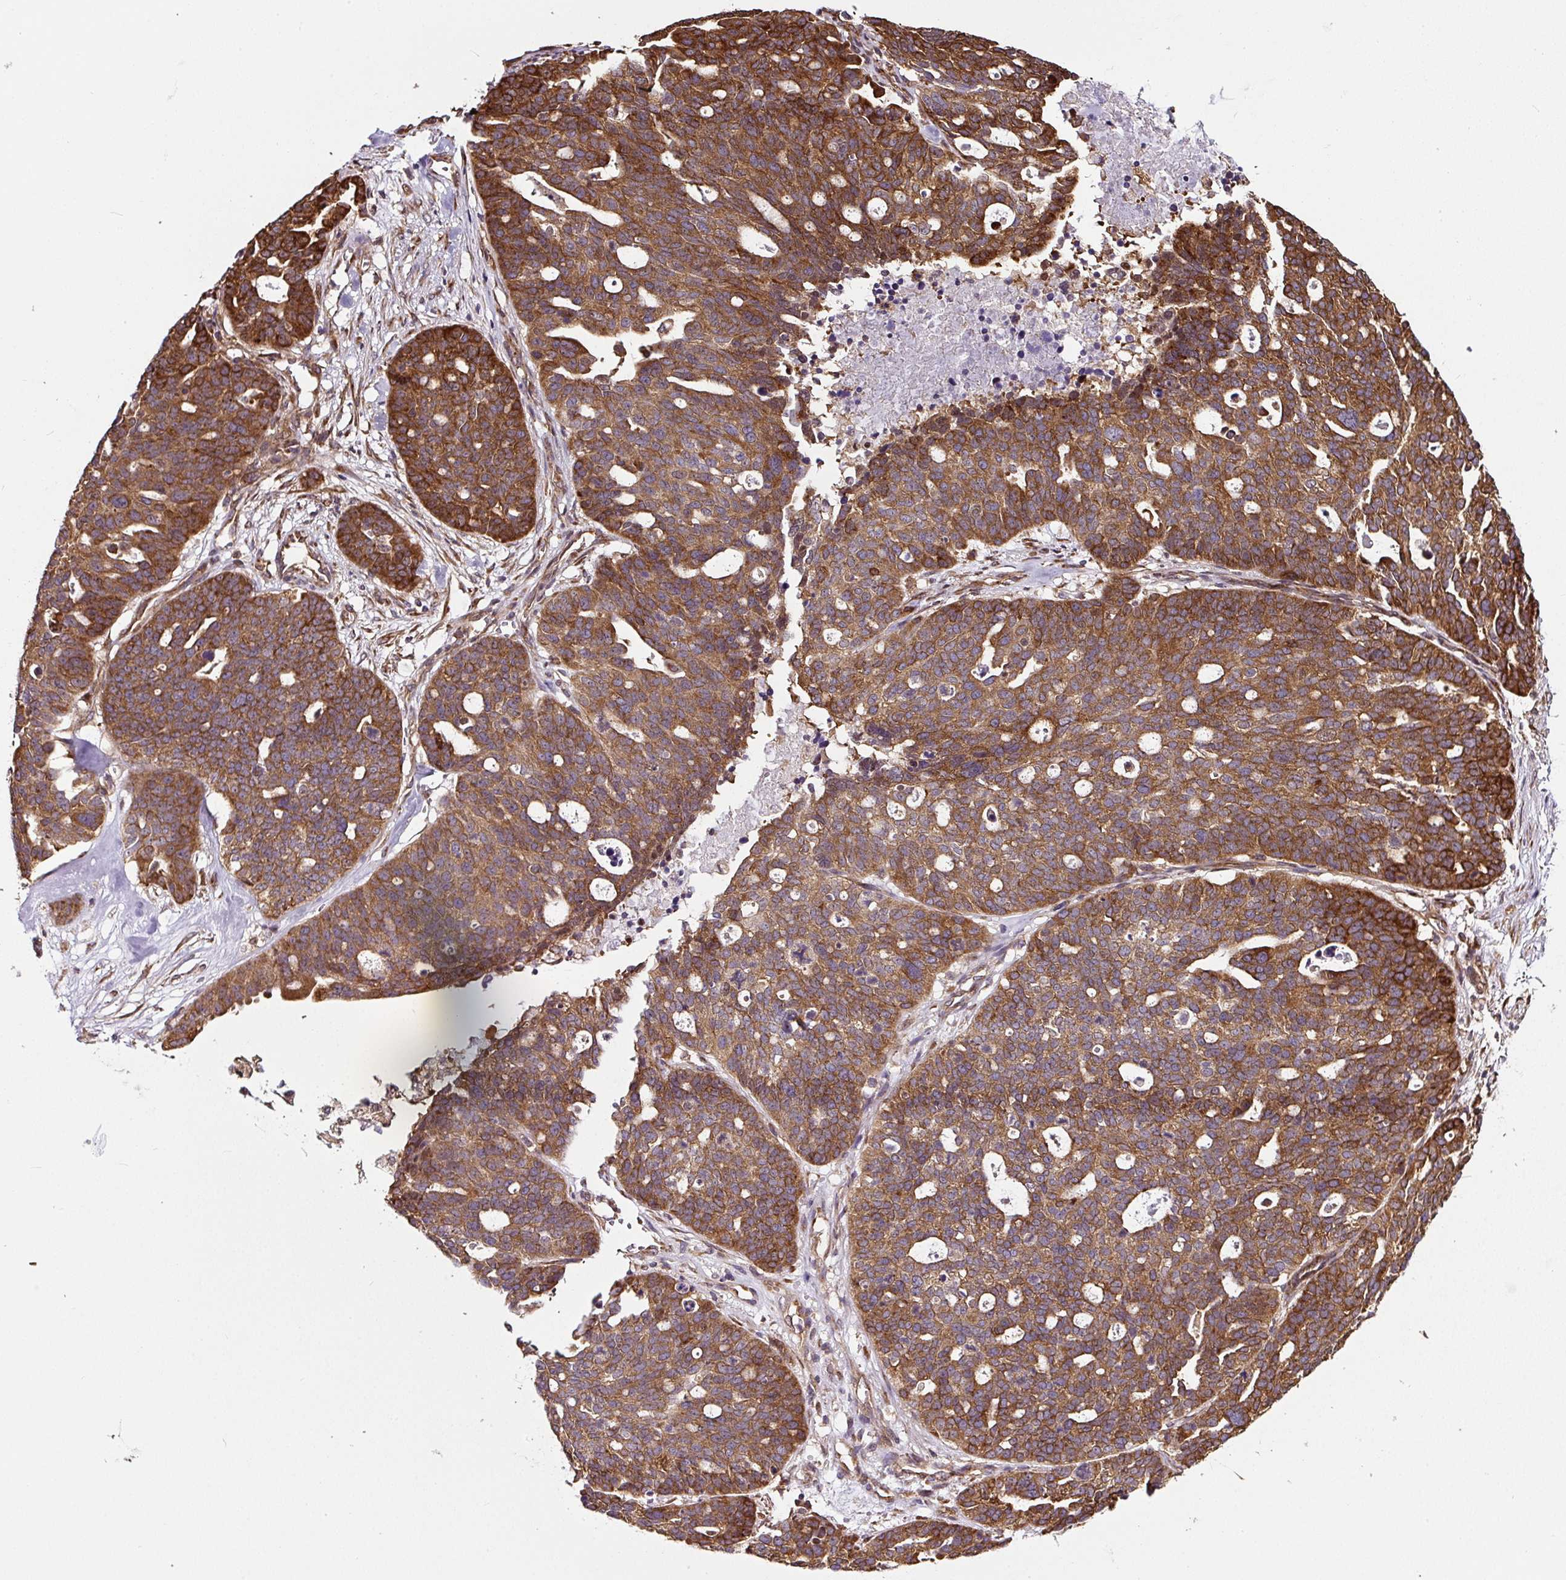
{"staining": {"intensity": "strong", "quantity": ">75%", "location": "cytoplasmic/membranous"}, "tissue": "ovarian cancer", "cell_type": "Tumor cells", "image_type": "cancer", "snomed": [{"axis": "morphology", "description": "Cystadenocarcinoma, serous, NOS"}, {"axis": "topography", "description": "Ovary"}], "caption": "A micrograph of human ovarian cancer stained for a protein shows strong cytoplasmic/membranous brown staining in tumor cells.", "gene": "KDM4E", "patient": {"sex": "female", "age": 59}}